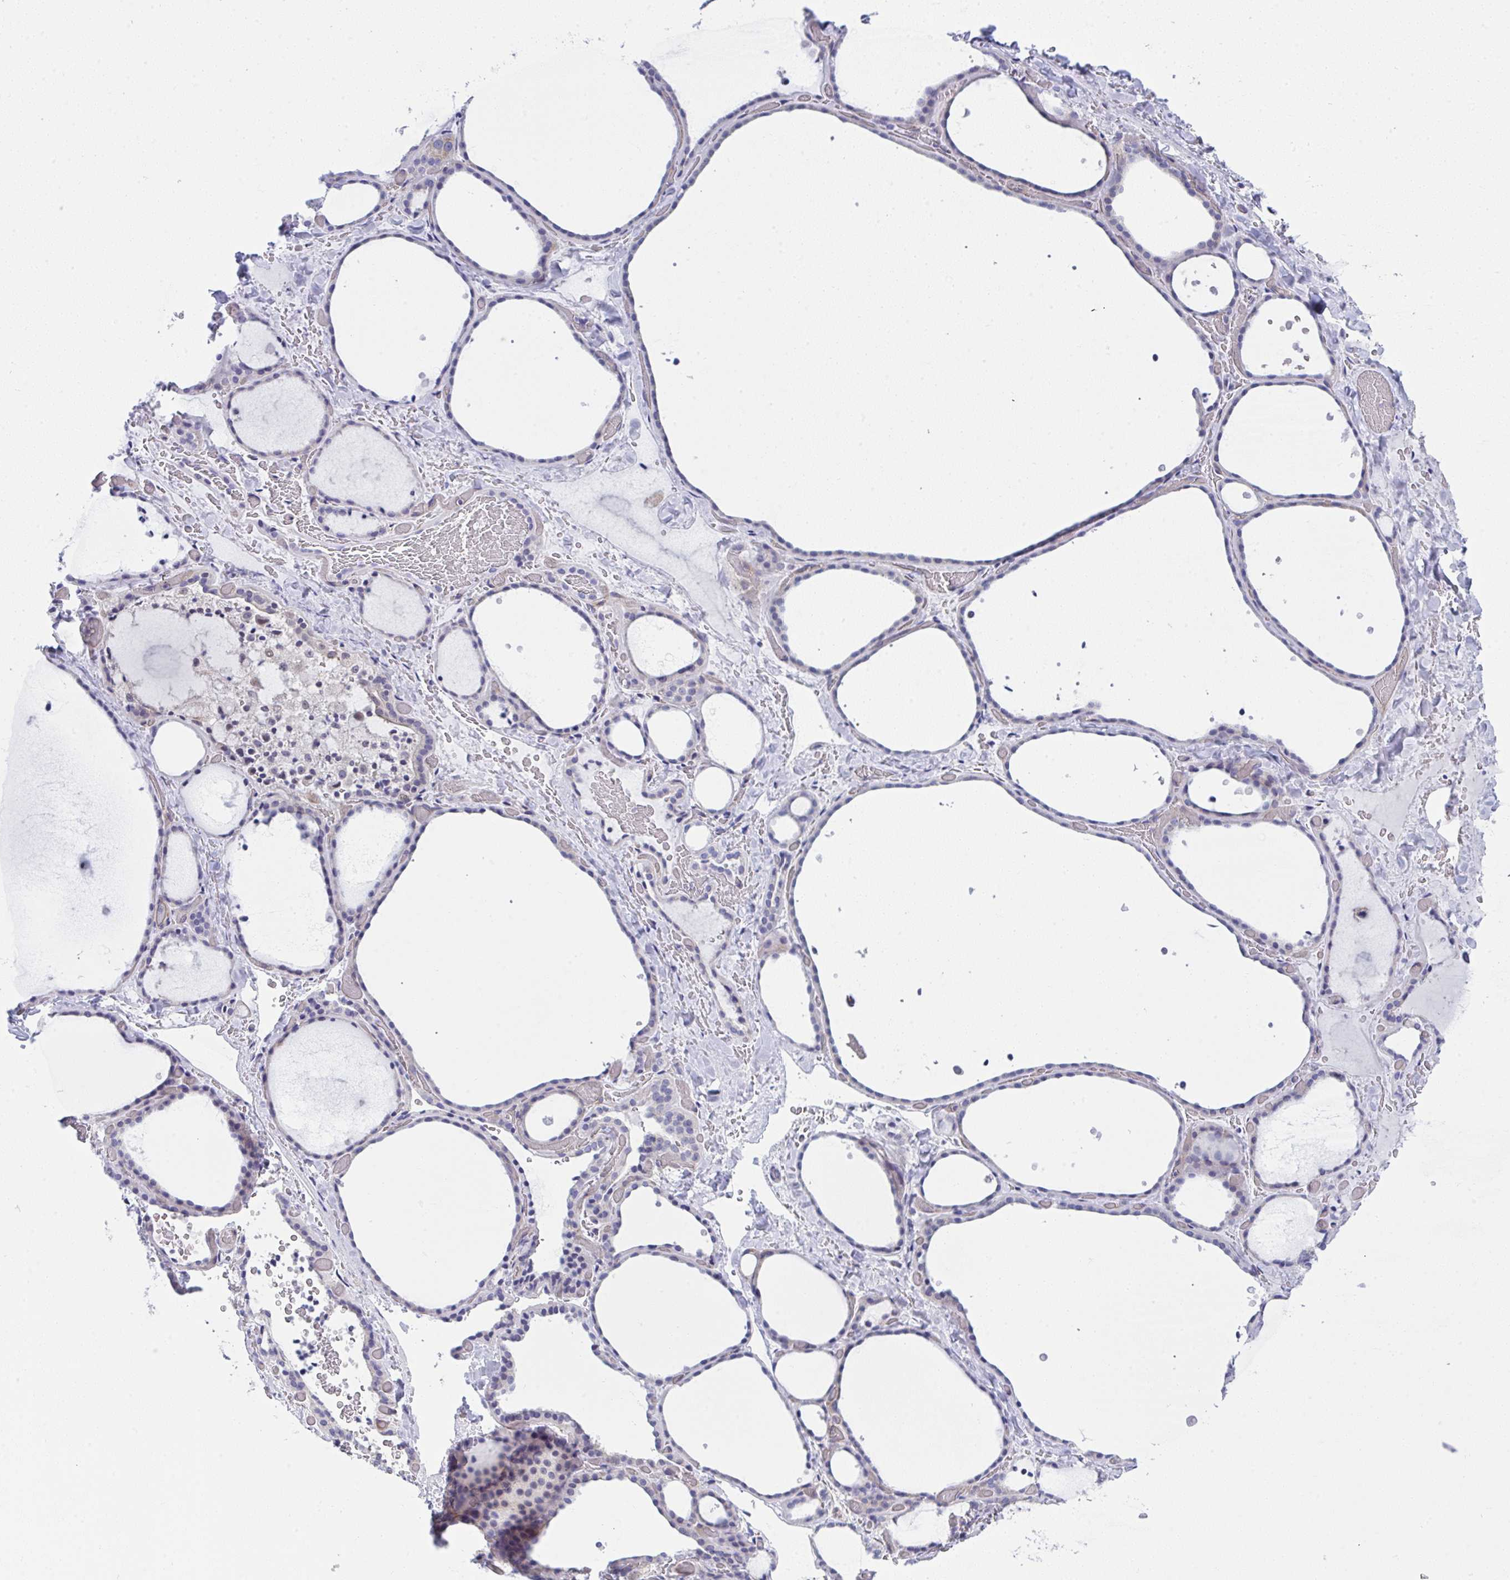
{"staining": {"intensity": "negative", "quantity": "none", "location": "none"}, "tissue": "thyroid gland", "cell_type": "Glandular cells", "image_type": "normal", "snomed": [{"axis": "morphology", "description": "Normal tissue, NOS"}, {"axis": "topography", "description": "Thyroid gland"}], "caption": "Immunohistochemical staining of normal thyroid gland demonstrates no significant positivity in glandular cells.", "gene": "MYL12A", "patient": {"sex": "female", "age": 36}}